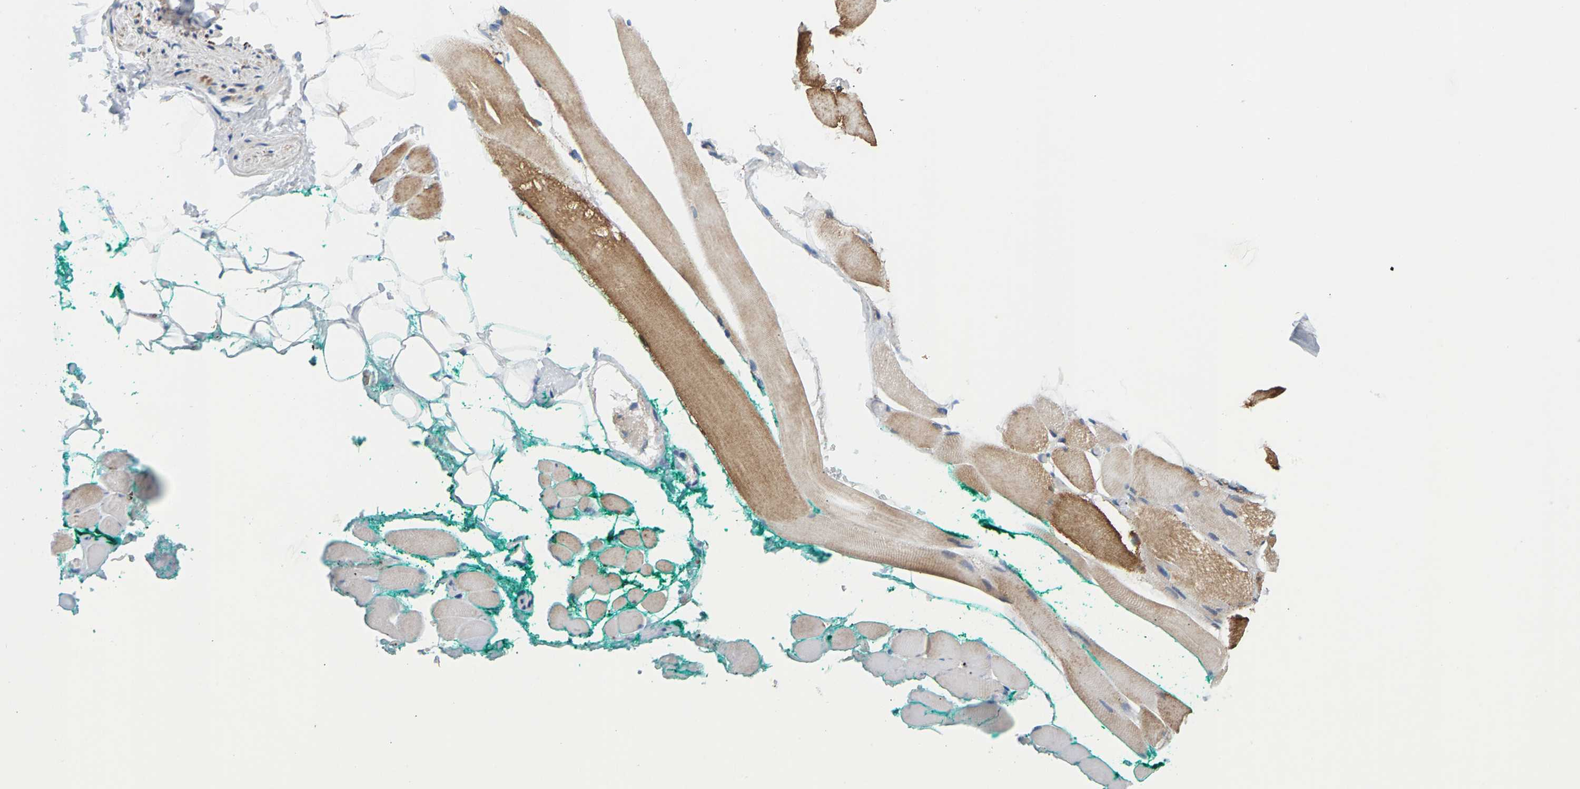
{"staining": {"intensity": "moderate", "quantity": ">75%", "location": "cytoplasmic/membranous"}, "tissue": "skeletal muscle", "cell_type": "Myocytes", "image_type": "normal", "snomed": [{"axis": "morphology", "description": "Normal tissue, NOS"}, {"axis": "topography", "description": "Skeletal muscle"}, {"axis": "topography", "description": "Peripheral nerve tissue"}], "caption": "Unremarkable skeletal muscle shows moderate cytoplasmic/membranous positivity in about >75% of myocytes, visualized by immunohistochemistry.", "gene": "PDE1A", "patient": {"sex": "female", "age": 84}}